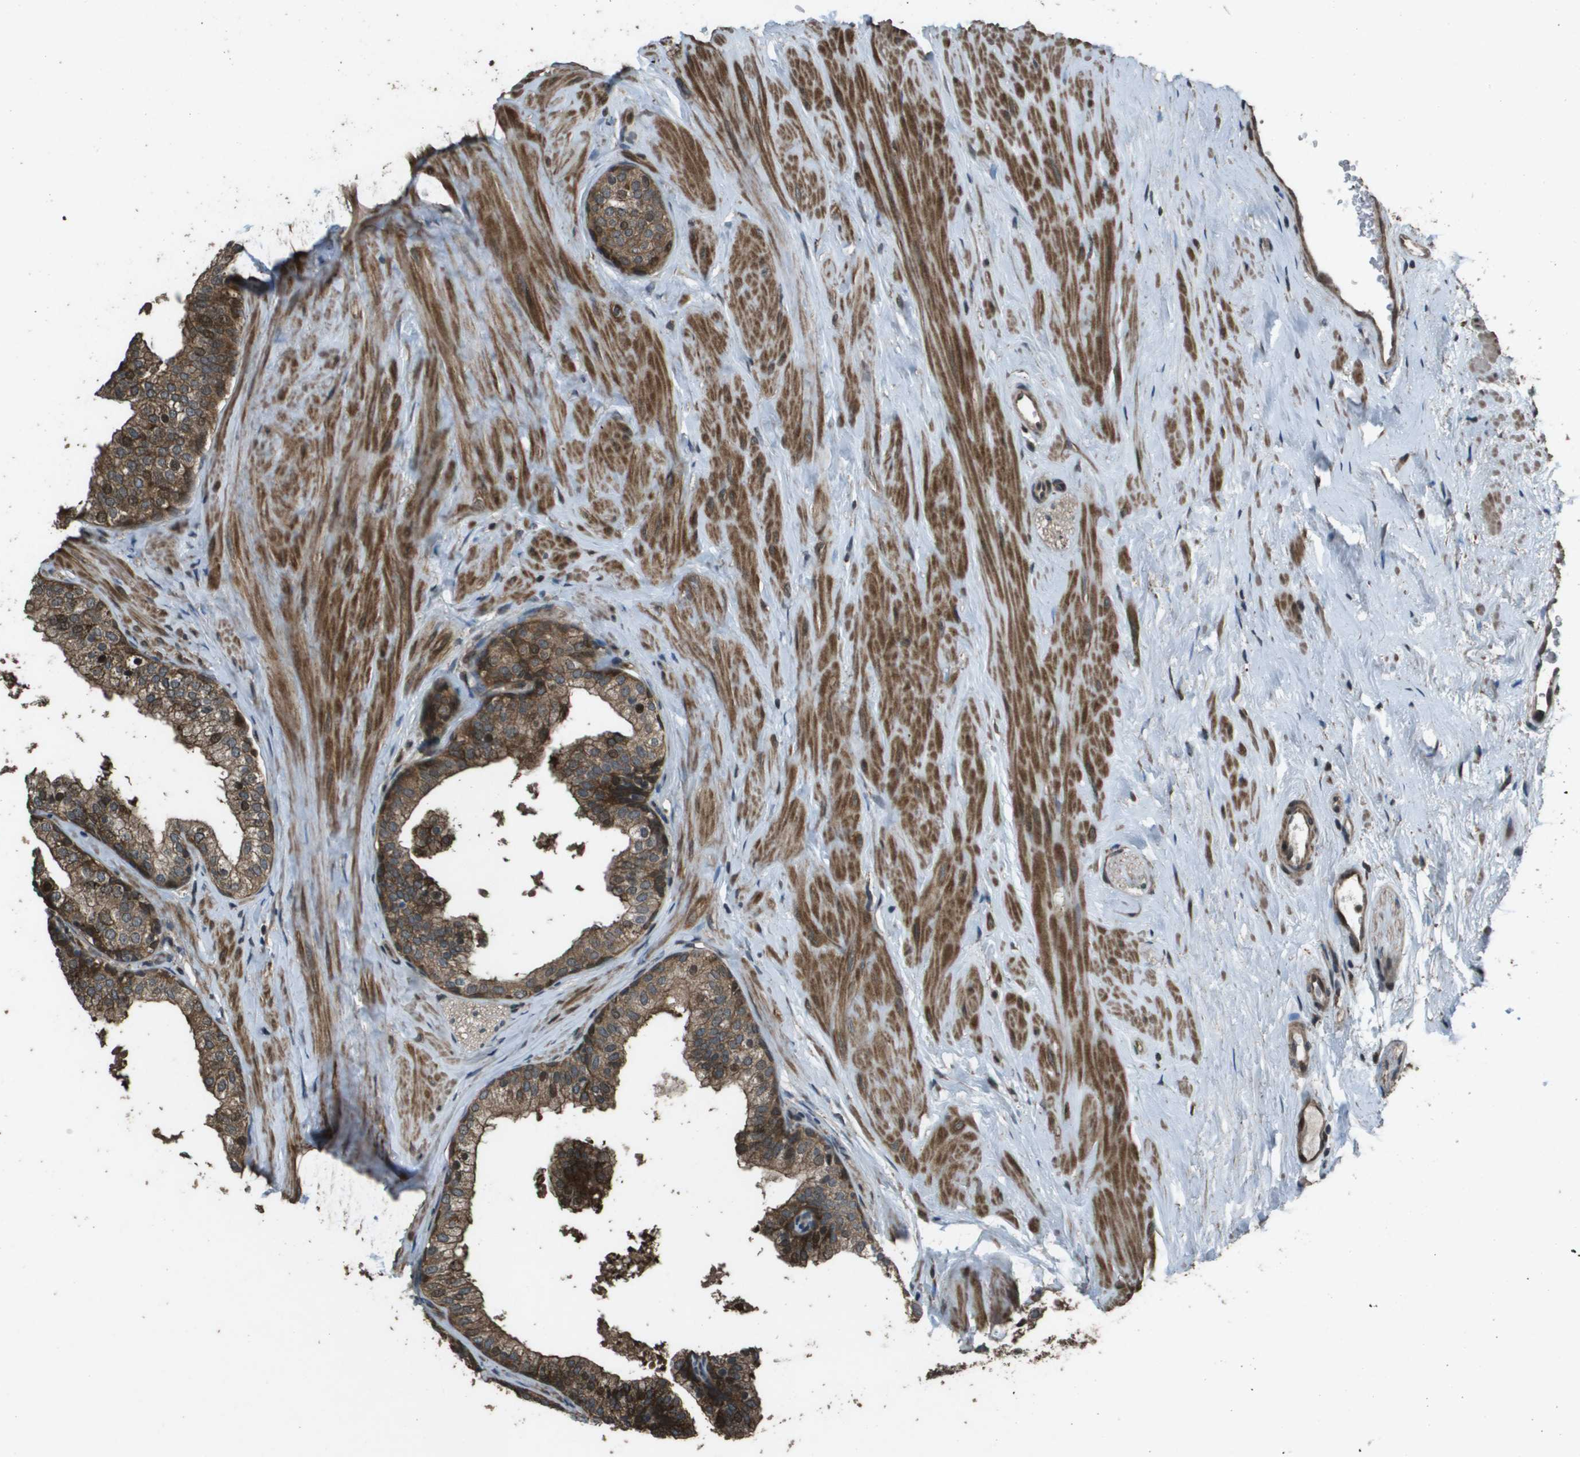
{"staining": {"intensity": "moderate", "quantity": ">75%", "location": "cytoplasmic/membranous,nuclear"}, "tissue": "prostate", "cell_type": "Glandular cells", "image_type": "normal", "snomed": [{"axis": "morphology", "description": "Normal tissue, NOS"}, {"axis": "topography", "description": "Prostate"}], "caption": "Normal prostate was stained to show a protein in brown. There is medium levels of moderate cytoplasmic/membranous,nuclear expression in about >75% of glandular cells.", "gene": "FIG4", "patient": {"sex": "male", "age": 60}}